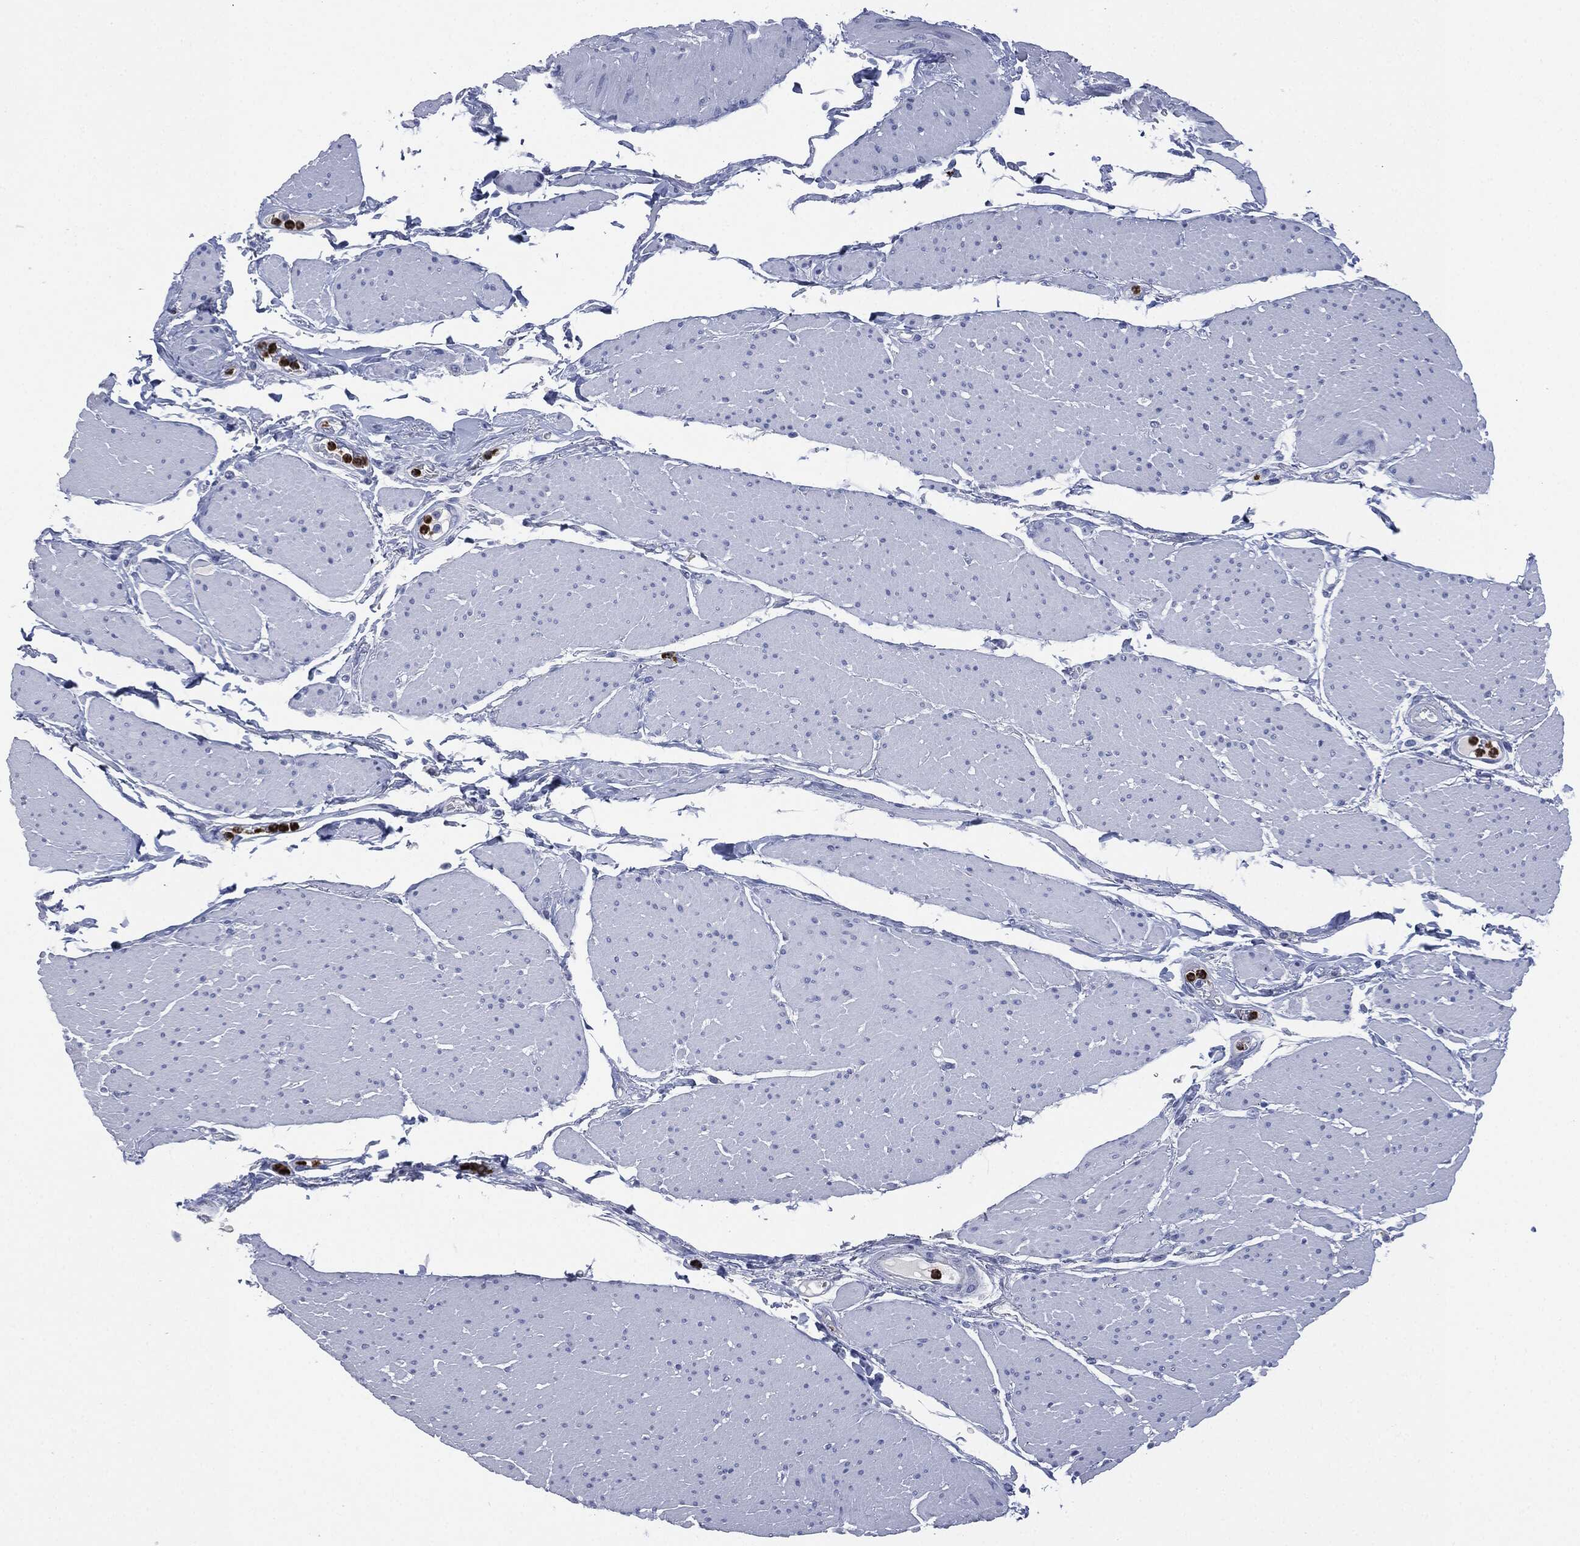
{"staining": {"intensity": "negative", "quantity": "none", "location": "none"}, "tissue": "smooth muscle", "cell_type": "Smooth muscle cells", "image_type": "normal", "snomed": [{"axis": "morphology", "description": "Normal tissue, NOS"}, {"axis": "topography", "description": "Smooth muscle"}, {"axis": "topography", "description": "Anal"}], "caption": "The histopathology image exhibits no staining of smooth muscle cells in benign smooth muscle. (Brightfield microscopy of DAB immunohistochemistry (IHC) at high magnification).", "gene": "CEACAM8", "patient": {"sex": "male", "age": 83}}